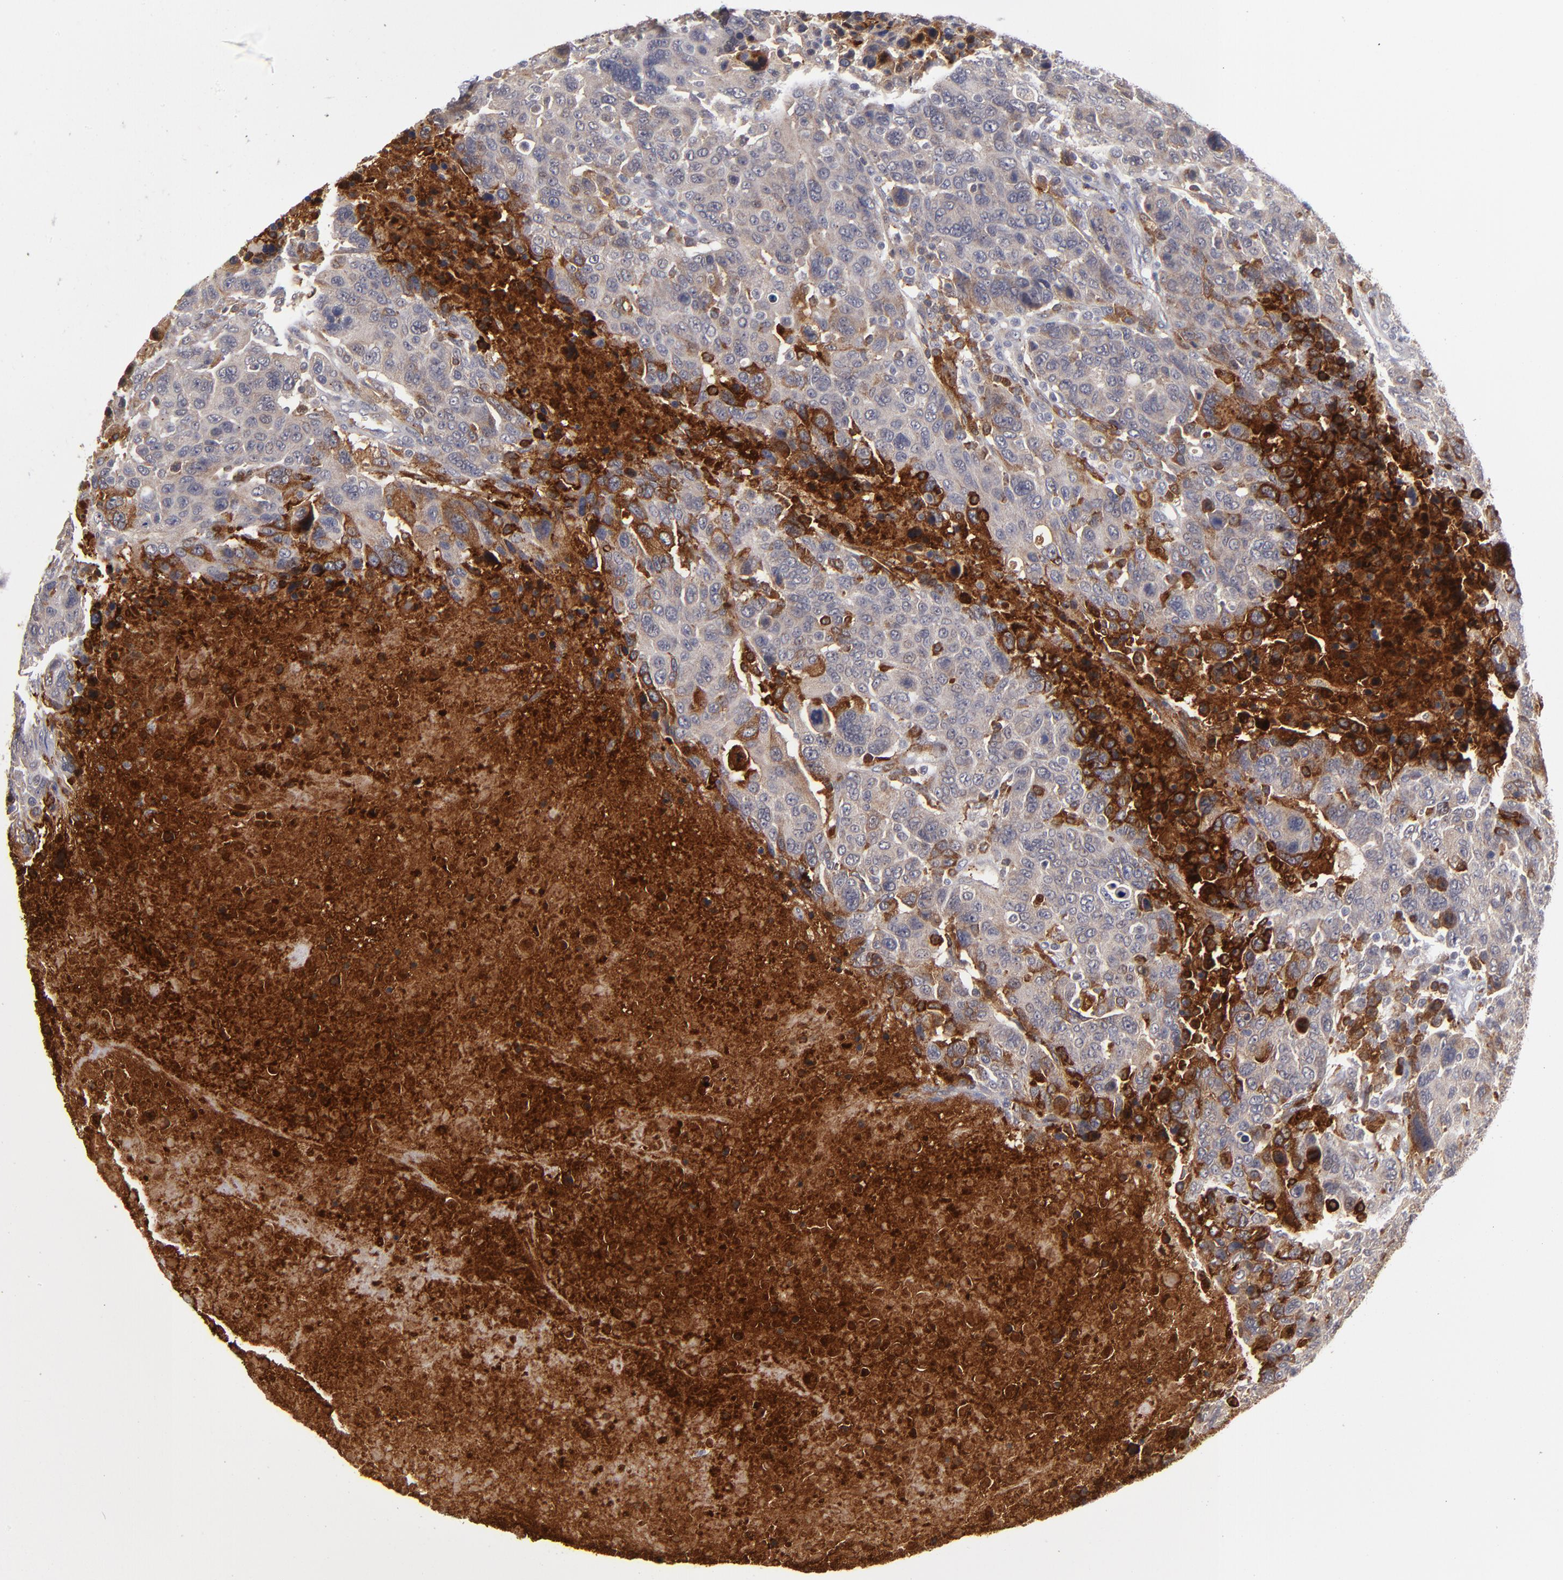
{"staining": {"intensity": "weak", "quantity": ">75%", "location": "cytoplasmic/membranous"}, "tissue": "breast cancer", "cell_type": "Tumor cells", "image_type": "cancer", "snomed": [{"axis": "morphology", "description": "Duct carcinoma"}, {"axis": "topography", "description": "Breast"}], "caption": "Tumor cells show low levels of weak cytoplasmic/membranous expression in about >75% of cells in human breast infiltrating ductal carcinoma.", "gene": "EXD2", "patient": {"sex": "female", "age": 37}}